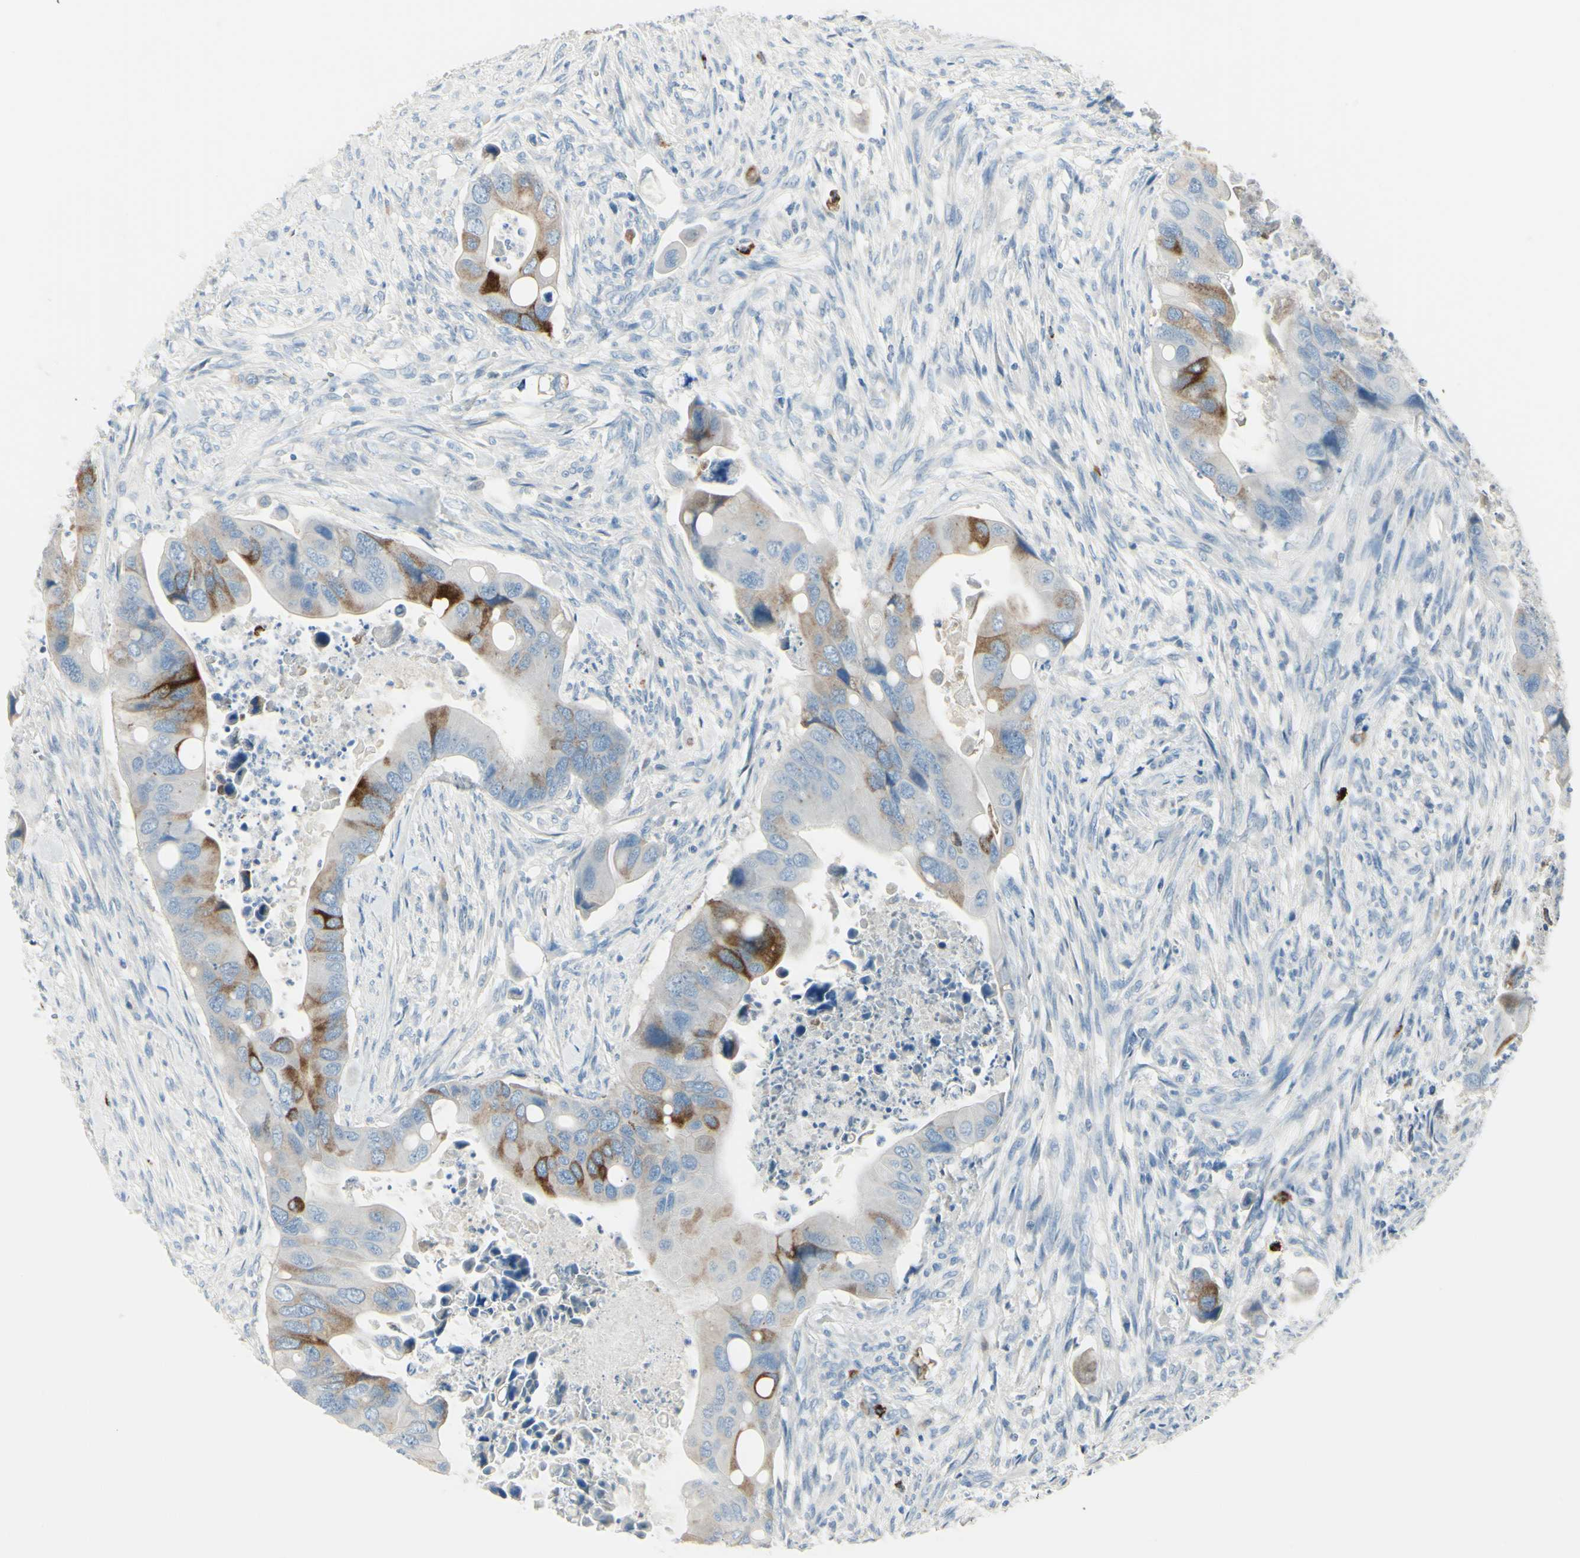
{"staining": {"intensity": "strong", "quantity": "<25%", "location": "cytoplasmic/membranous"}, "tissue": "colorectal cancer", "cell_type": "Tumor cells", "image_type": "cancer", "snomed": [{"axis": "morphology", "description": "Adenocarcinoma, NOS"}, {"axis": "topography", "description": "Rectum"}], "caption": "Protein staining displays strong cytoplasmic/membranous positivity in approximately <25% of tumor cells in colorectal cancer.", "gene": "DLG4", "patient": {"sex": "female", "age": 57}}